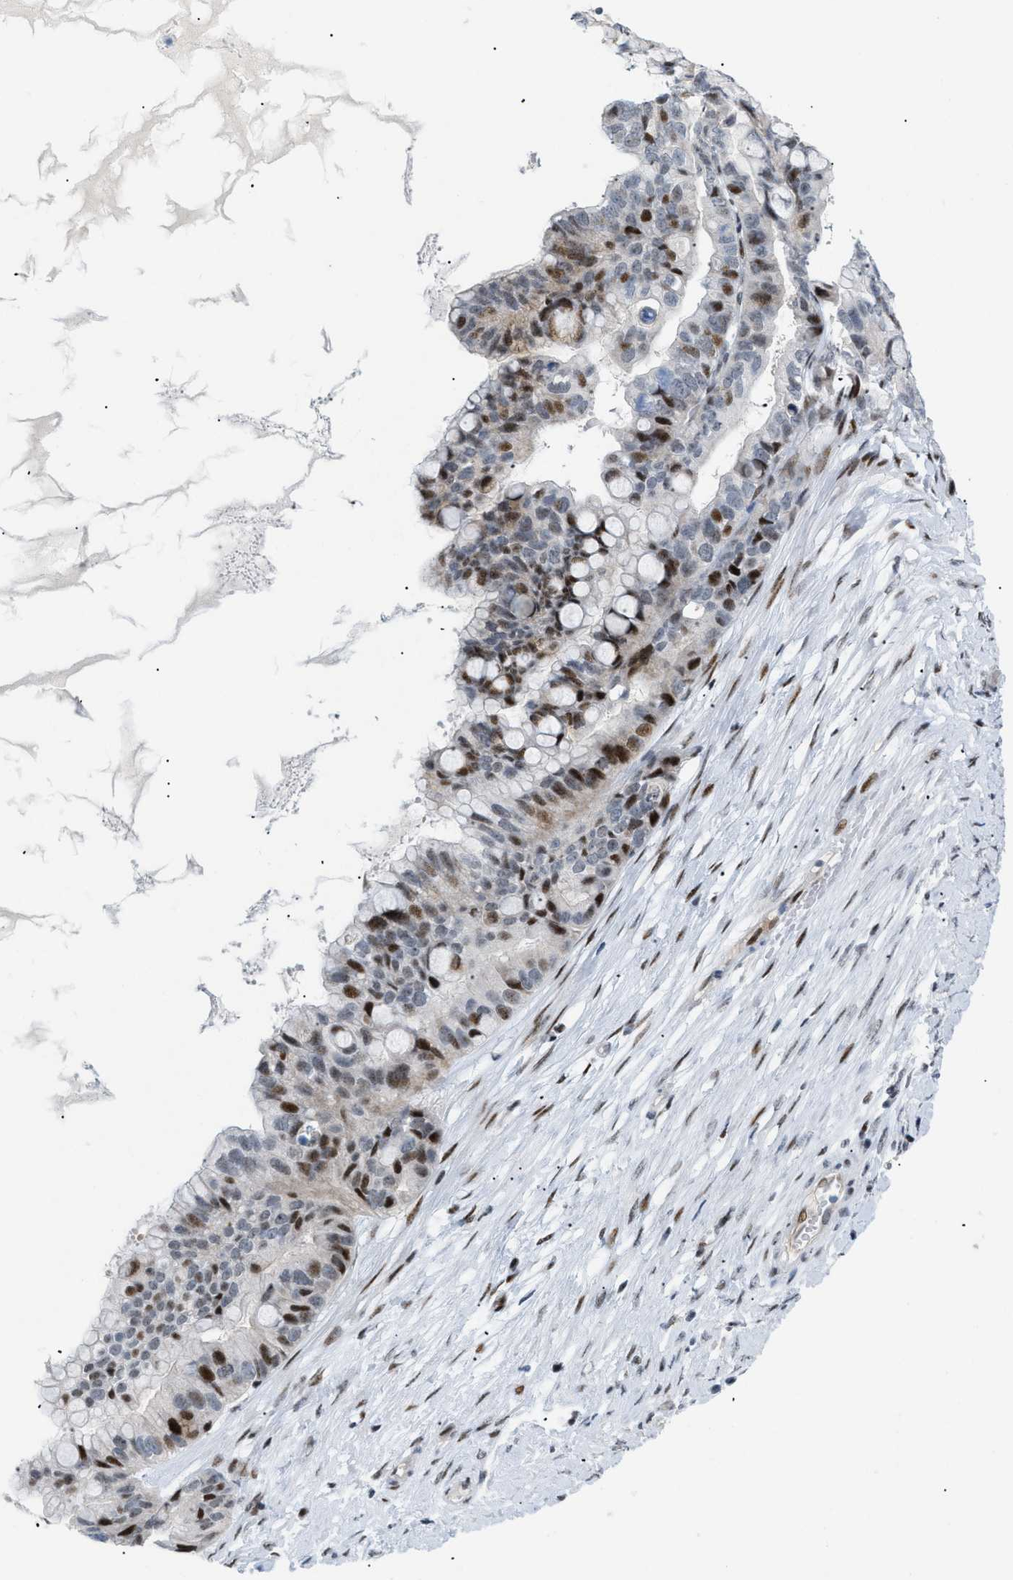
{"staining": {"intensity": "strong", "quantity": "25%-75%", "location": "nuclear"}, "tissue": "ovarian cancer", "cell_type": "Tumor cells", "image_type": "cancer", "snomed": [{"axis": "morphology", "description": "Cystadenocarcinoma, mucinous, NOS"}, {"axis": "topography", "description": "Ovary"}], "caption": "This micrograph reveals immunohistochemistry staining of mucinous cystadenocarcinoma (ovarian), with high strong nuclear expression in approximately 25%-75% of tumor cells.", "gene": "MED1", "patient": {"sex": "female", "age": 80}}